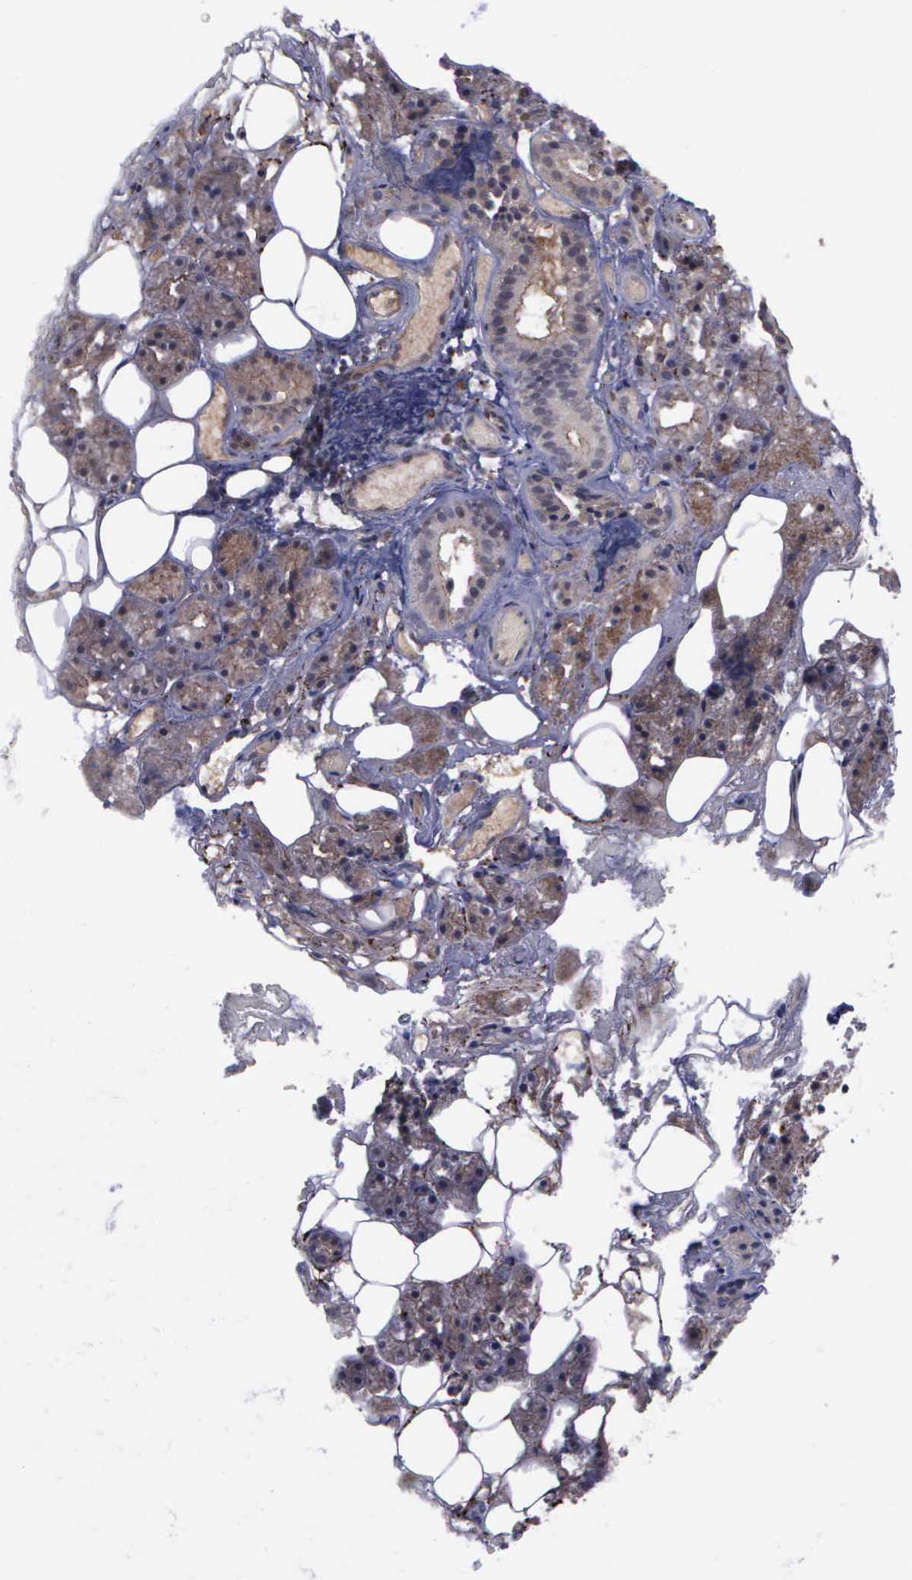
{"staining": {"intensity": "weak", "quantity": ">75%", "location": "cytoplasmic/membranous"}, "tissue": "salivary gland", "cell_type": "Glandular cells", "image_type": "normal", "snomed": [{"axis": "morphology", "description": "Normal tissue, NOS"}, {"axis": "topography", "description": "Salivary gland"}], "caption": "A low amount of weak cytoplasmic/membranous positivity is present in about >75% of glandular cells in normal salivary gland. The staining is performed using DAB (3,3'-diaminobenzidine) brown chromogen to label protein expression. The nuclei are counter-stained blue using hematoxylin.", "gene": "MAP3K9", "patient": {"sex": "female", "age": 55}}